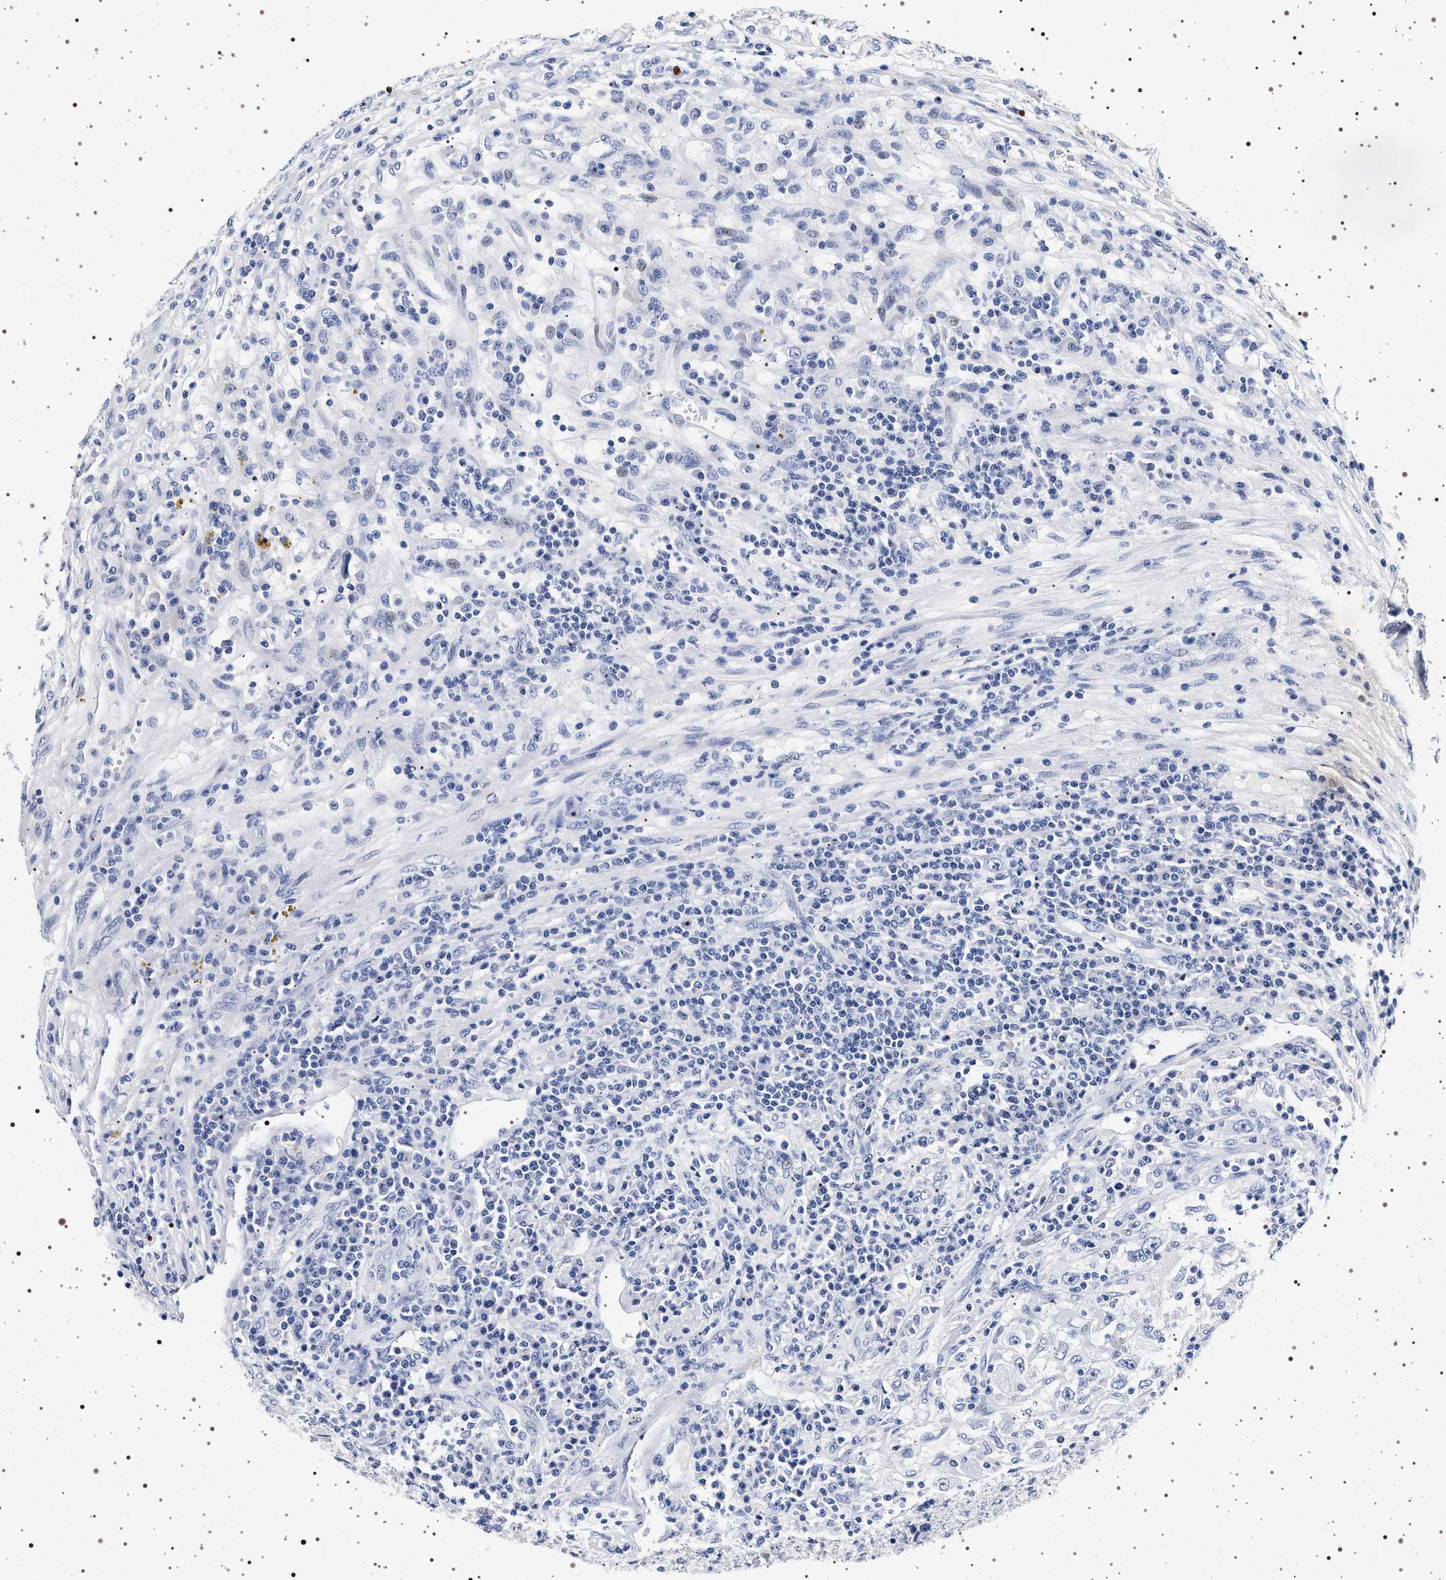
{"staining": {"intensity": "negative", "quantity": "none", "location": "none"}, "tissue": "renal cancer", "cell_type": "Tumor cells", "image_type": "cancer", "snomed": [{"axis": "morphology", "description": "Adenocarcinoma, NOS"}, {"axis": "topography", "description": "Kidney"}], "caption": "The immunohistochemistry (IHC) micrograph has no significant positivity in tumor cells of renal adenocarcinoma tissue.", "gene": "MAPK10", "patient": {"sex": "female", "age": 52}}